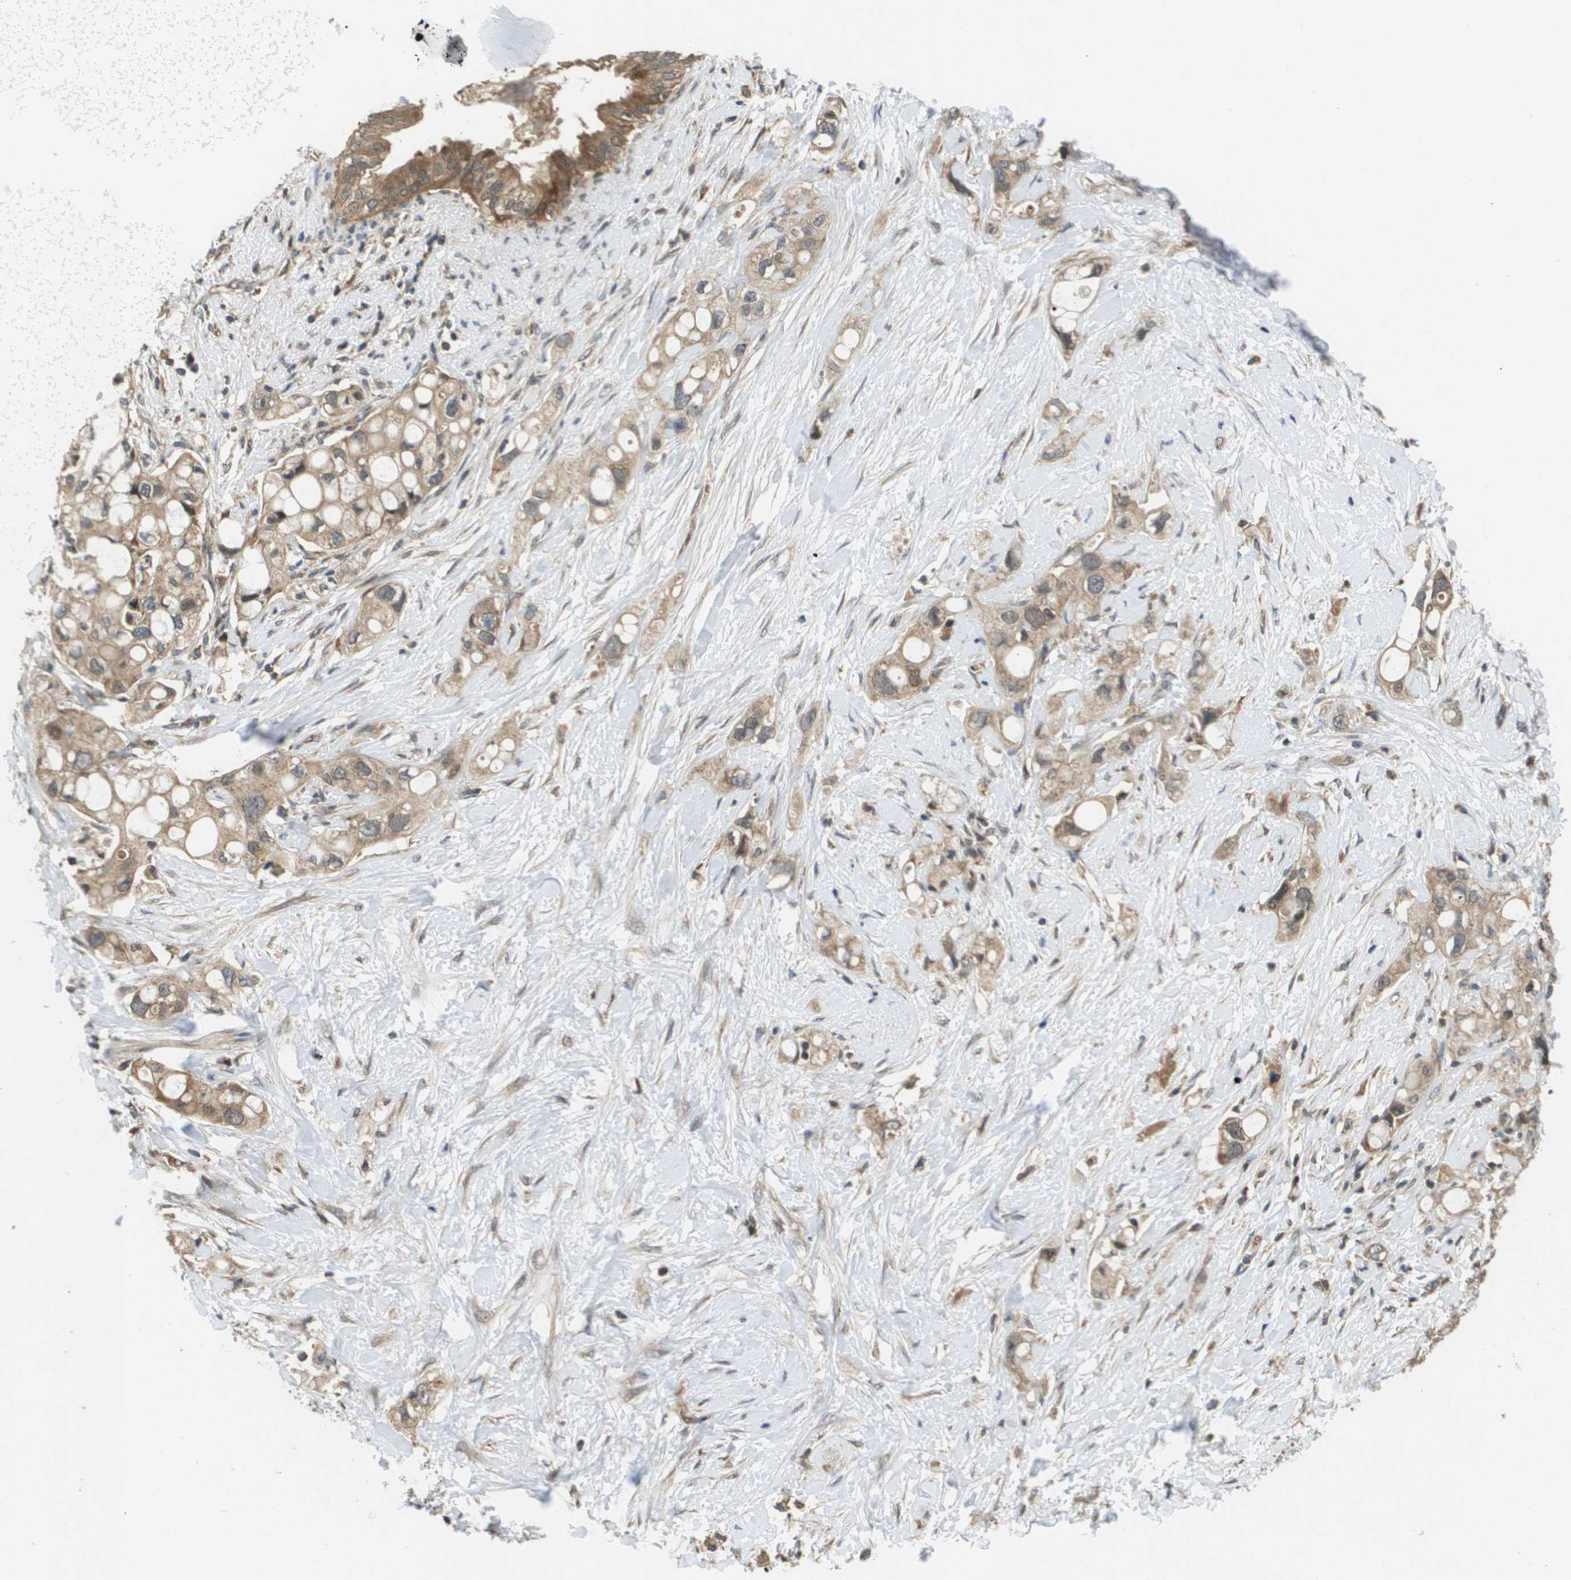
{"staining": {"intensity": "weak", "quantity": ">75%", "location": "cytoplasmic/membranous"}, "tissue": "pancreatic cancer", "cell_type": "Tumor cells", "image_type": "cancer", "snomed": [{"axis": "morphology", "description": "Adenocarcinoma, NOS"}, {"axis": "topography", "description": "Pancreas"}], "caption": "A histopathology image of pancreatic cancer (adenocarcinoma) stained for a protein shows weak cytoplasmic/membranous brown staining in tumor cells.", "gene": "RBM38", "patient": {"sex": "female", "age": 56}}